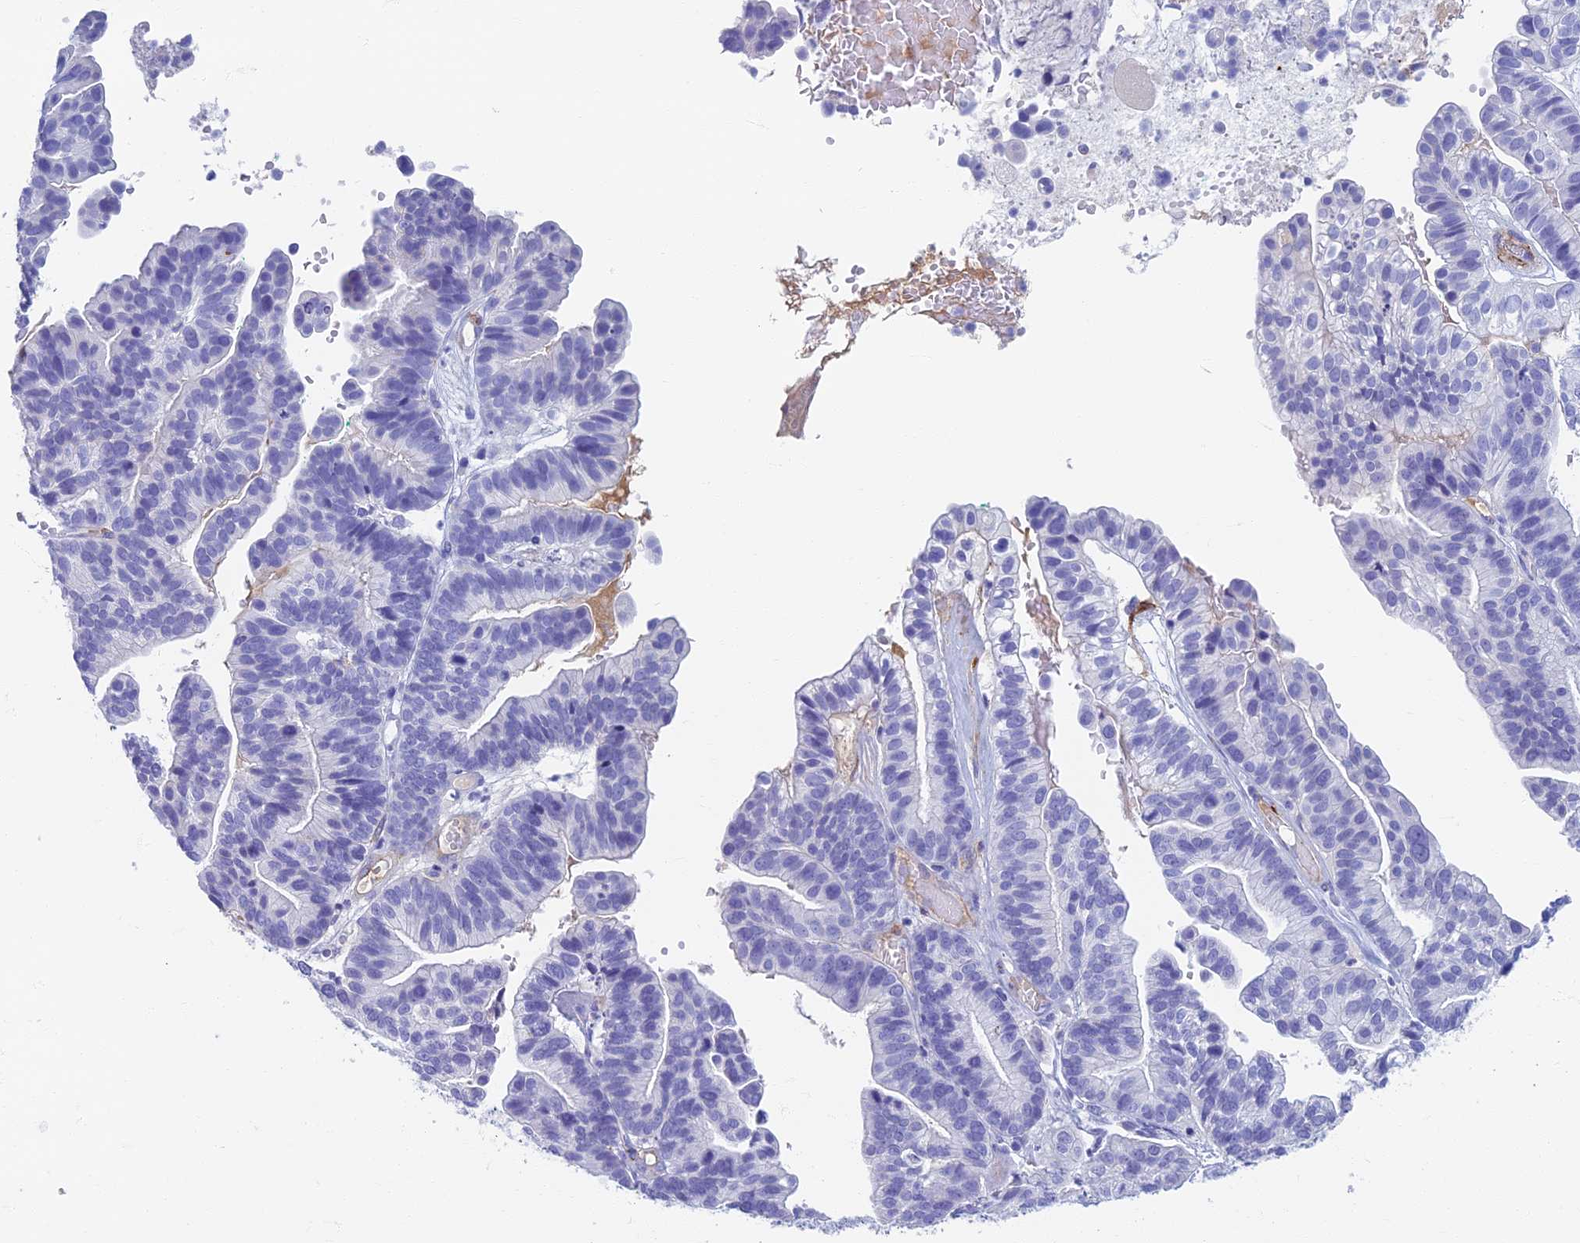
{"staining": {"intensity": "negative", "quantity": "none", "location": "none"}, "tissue": "ovarian cancer", "cell_type": "Tumor cells", "image_type": "cancer", "snomed": [{"axis": "morphology", "description": "Cystadenocarcinoma, serous, NOS"}, {"axis": "topography", "description": "Ovary"}], "caption": "This is an immunohistochemistry (IHC) image of human ovarian cancer. There is no positivity in tumor cells.", "gene": "ETFRF1", "patient": {"sex": "female", "age": 56}}